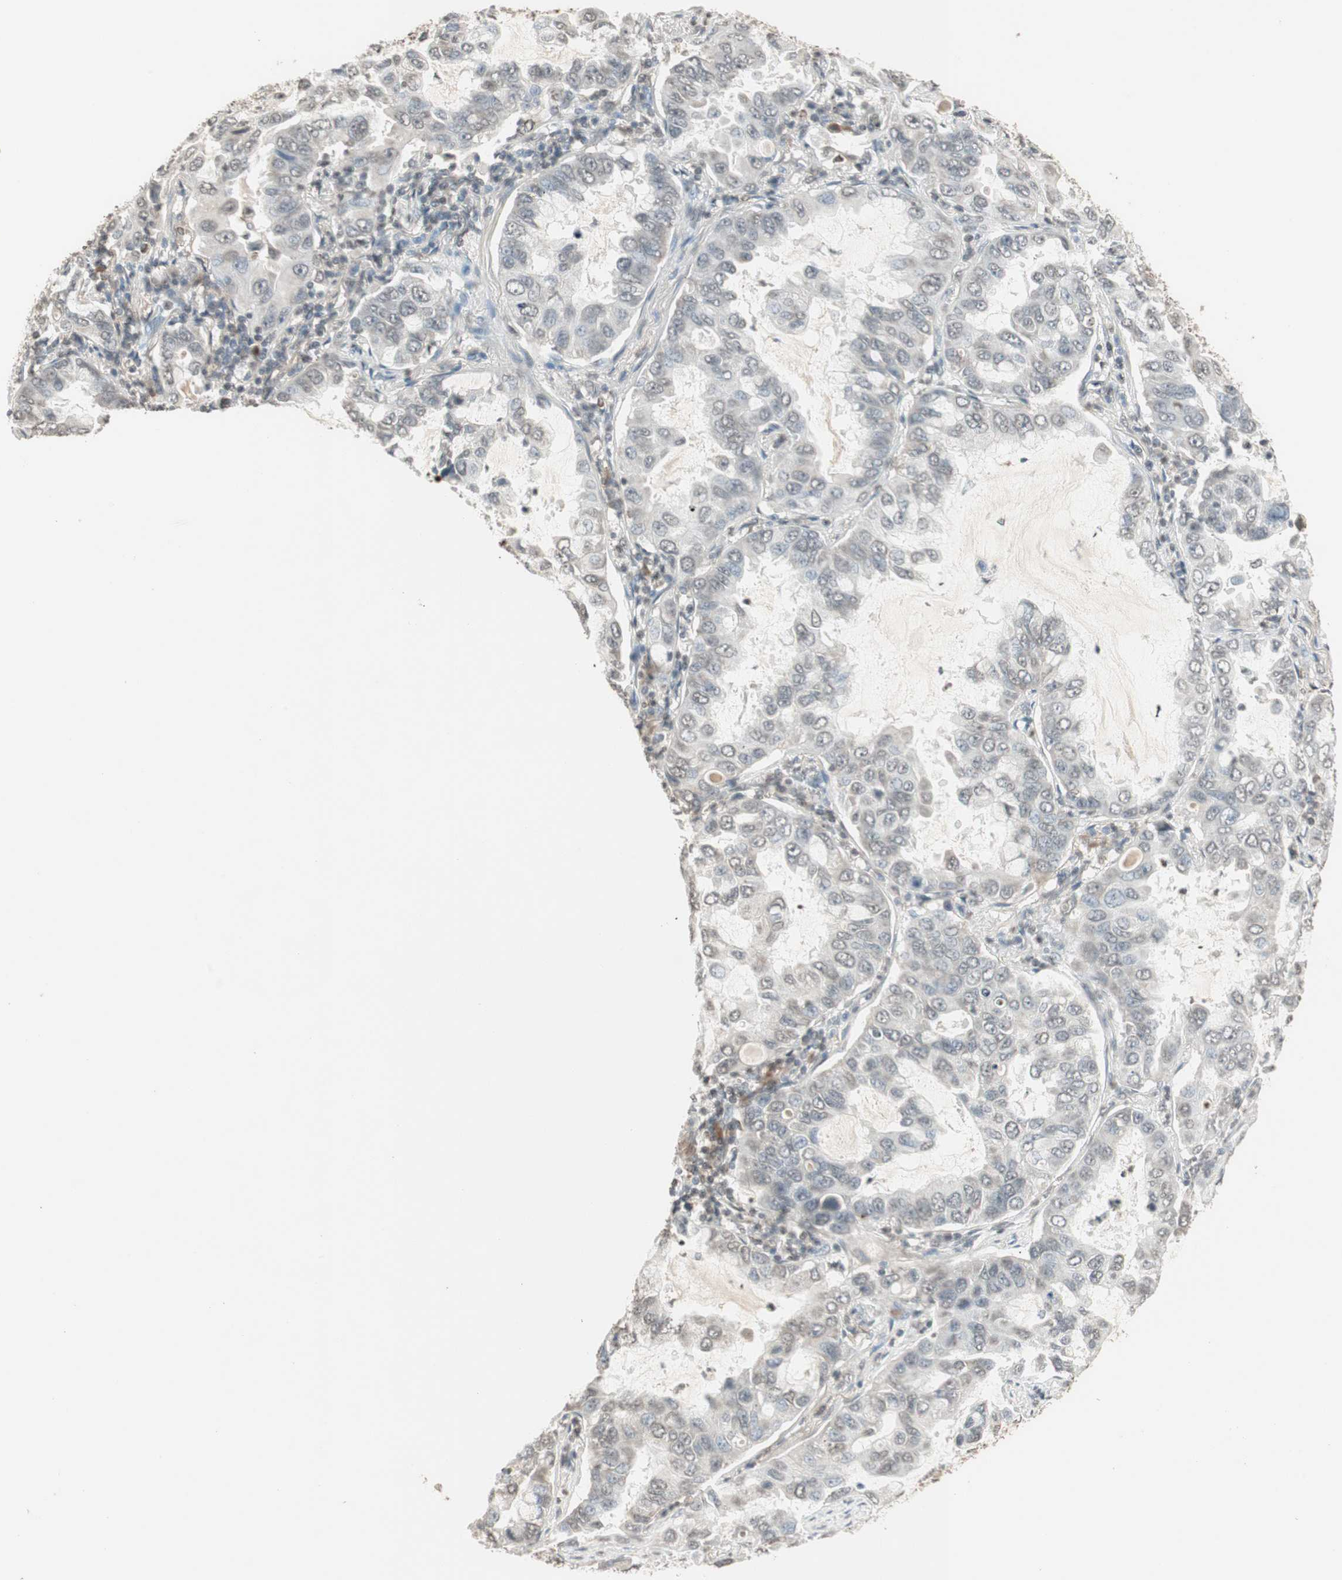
{"staining": {"intensity": "weak", "quantity": "25%-75%", "location": "cytoplasmic/membranous,nuclear"}, "tissue": "lung cancer", "cell_type": "Tumor cells", "image_type": "cancer", "snomed": [{"axis": "morphology", "description": "Adenocarcinoma, NOS"}, {"axis": "topography", "description": "Lung"}], "caption": "IHC staining of adenocarcinoma (lung), which demonstrates low levels of weak cytoplasmic/membranous and nuclear staining in about 25%-75% of tumor cells indicating weak cytoplasmic/membranous and nuclear protein expression. The staining was performed using DAB (brown) for protein detection and nuclei were counterstained in hematoxylin (blue).", "gene": "PRELID1", "patient": {"sex": "male", "age": 64}}